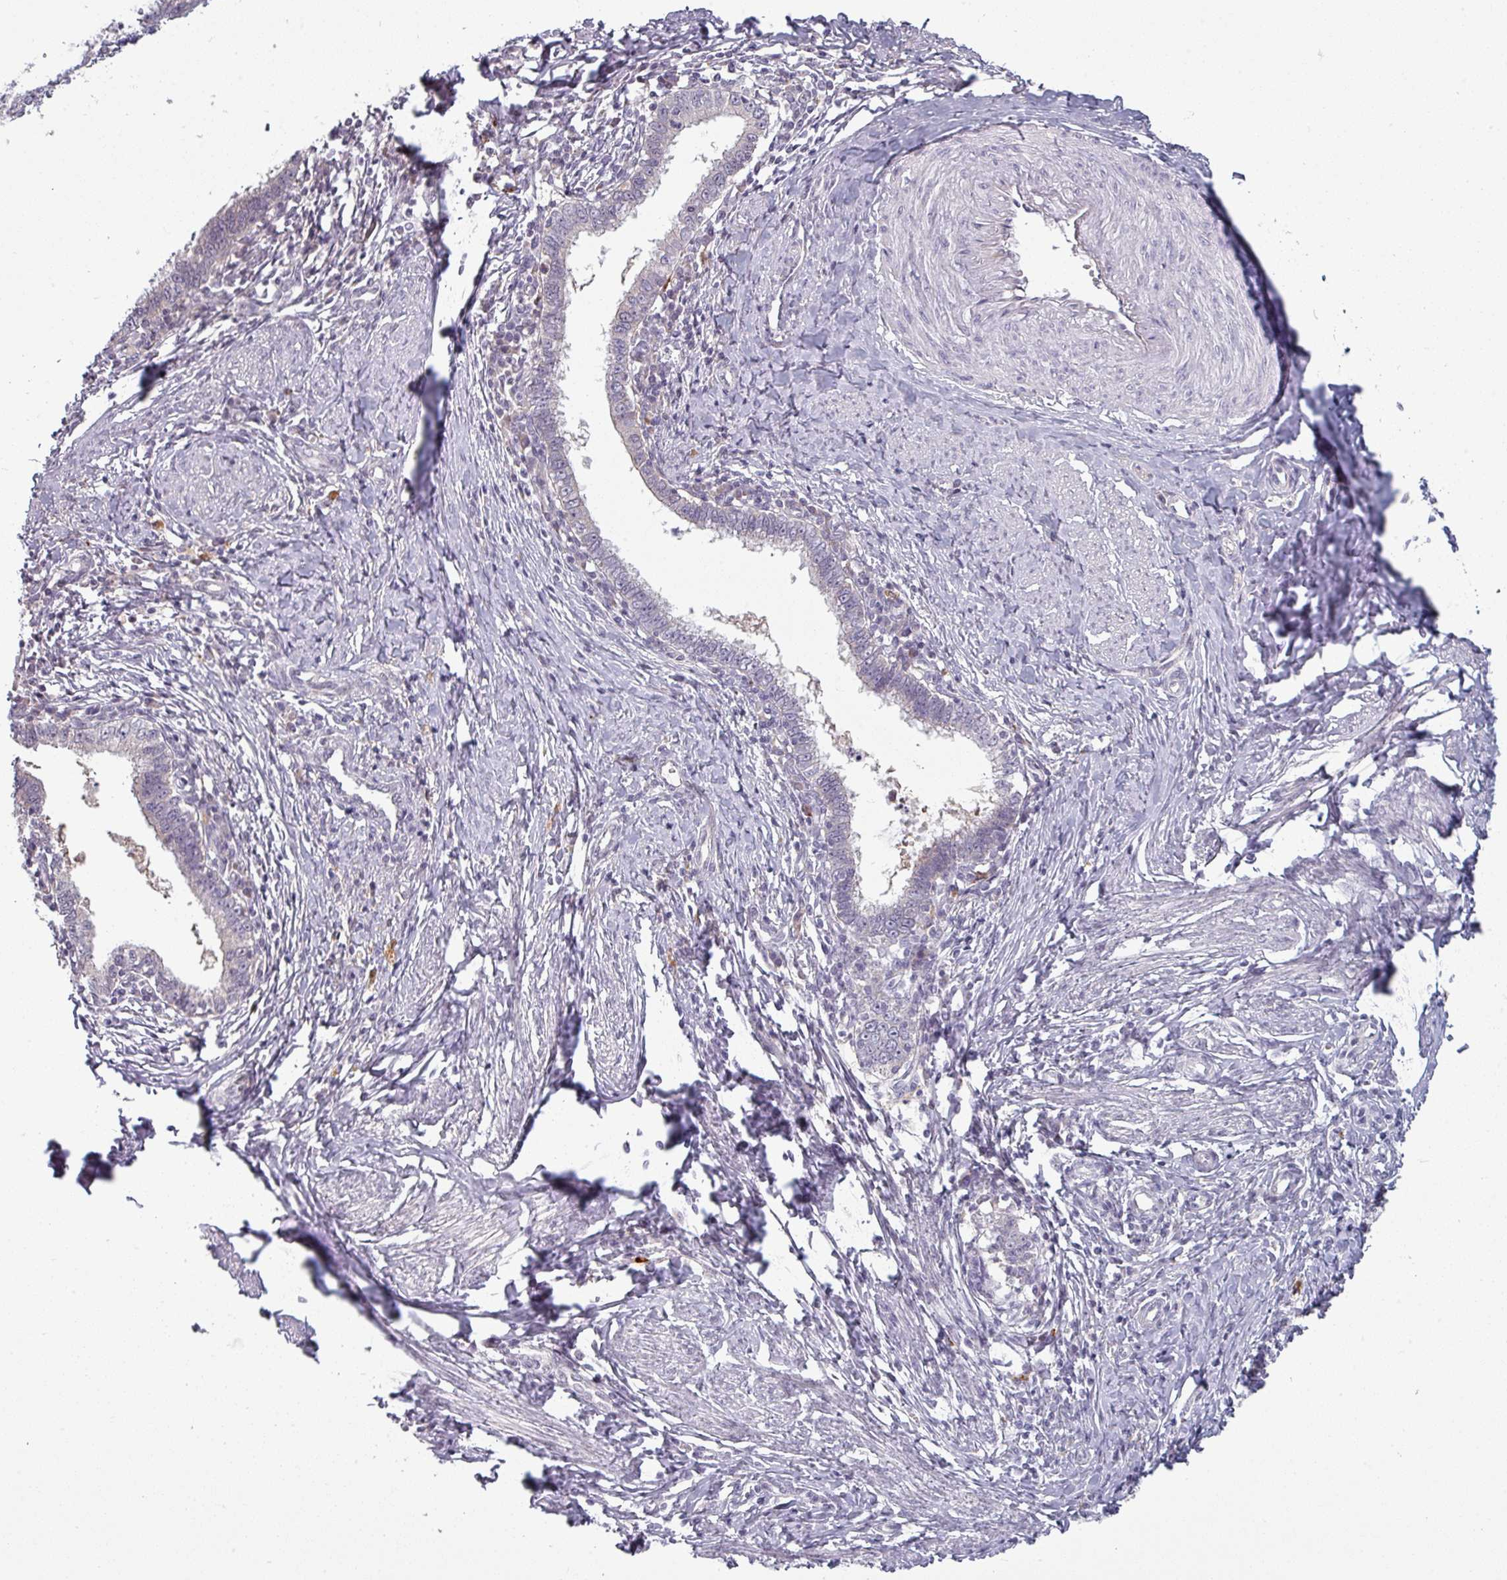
{"staining": {"intensity": "negative", "quantity": "none", "location": "none"}, "tissue": "cervical cancer", "cell_type": "Tumor cells", "image_type": "cancer", "snomed": [{"axis": "morphology", "description": "Adenocarcinoma, NOS"}, {"axis": "topography", "description": "Cervix"}], "caption": "Tumor cells are negative for brown protein staining in adenocarcinoma (cervical).", "gene": "C2orf16", "patient": {"sex": "female", "age": 36}}